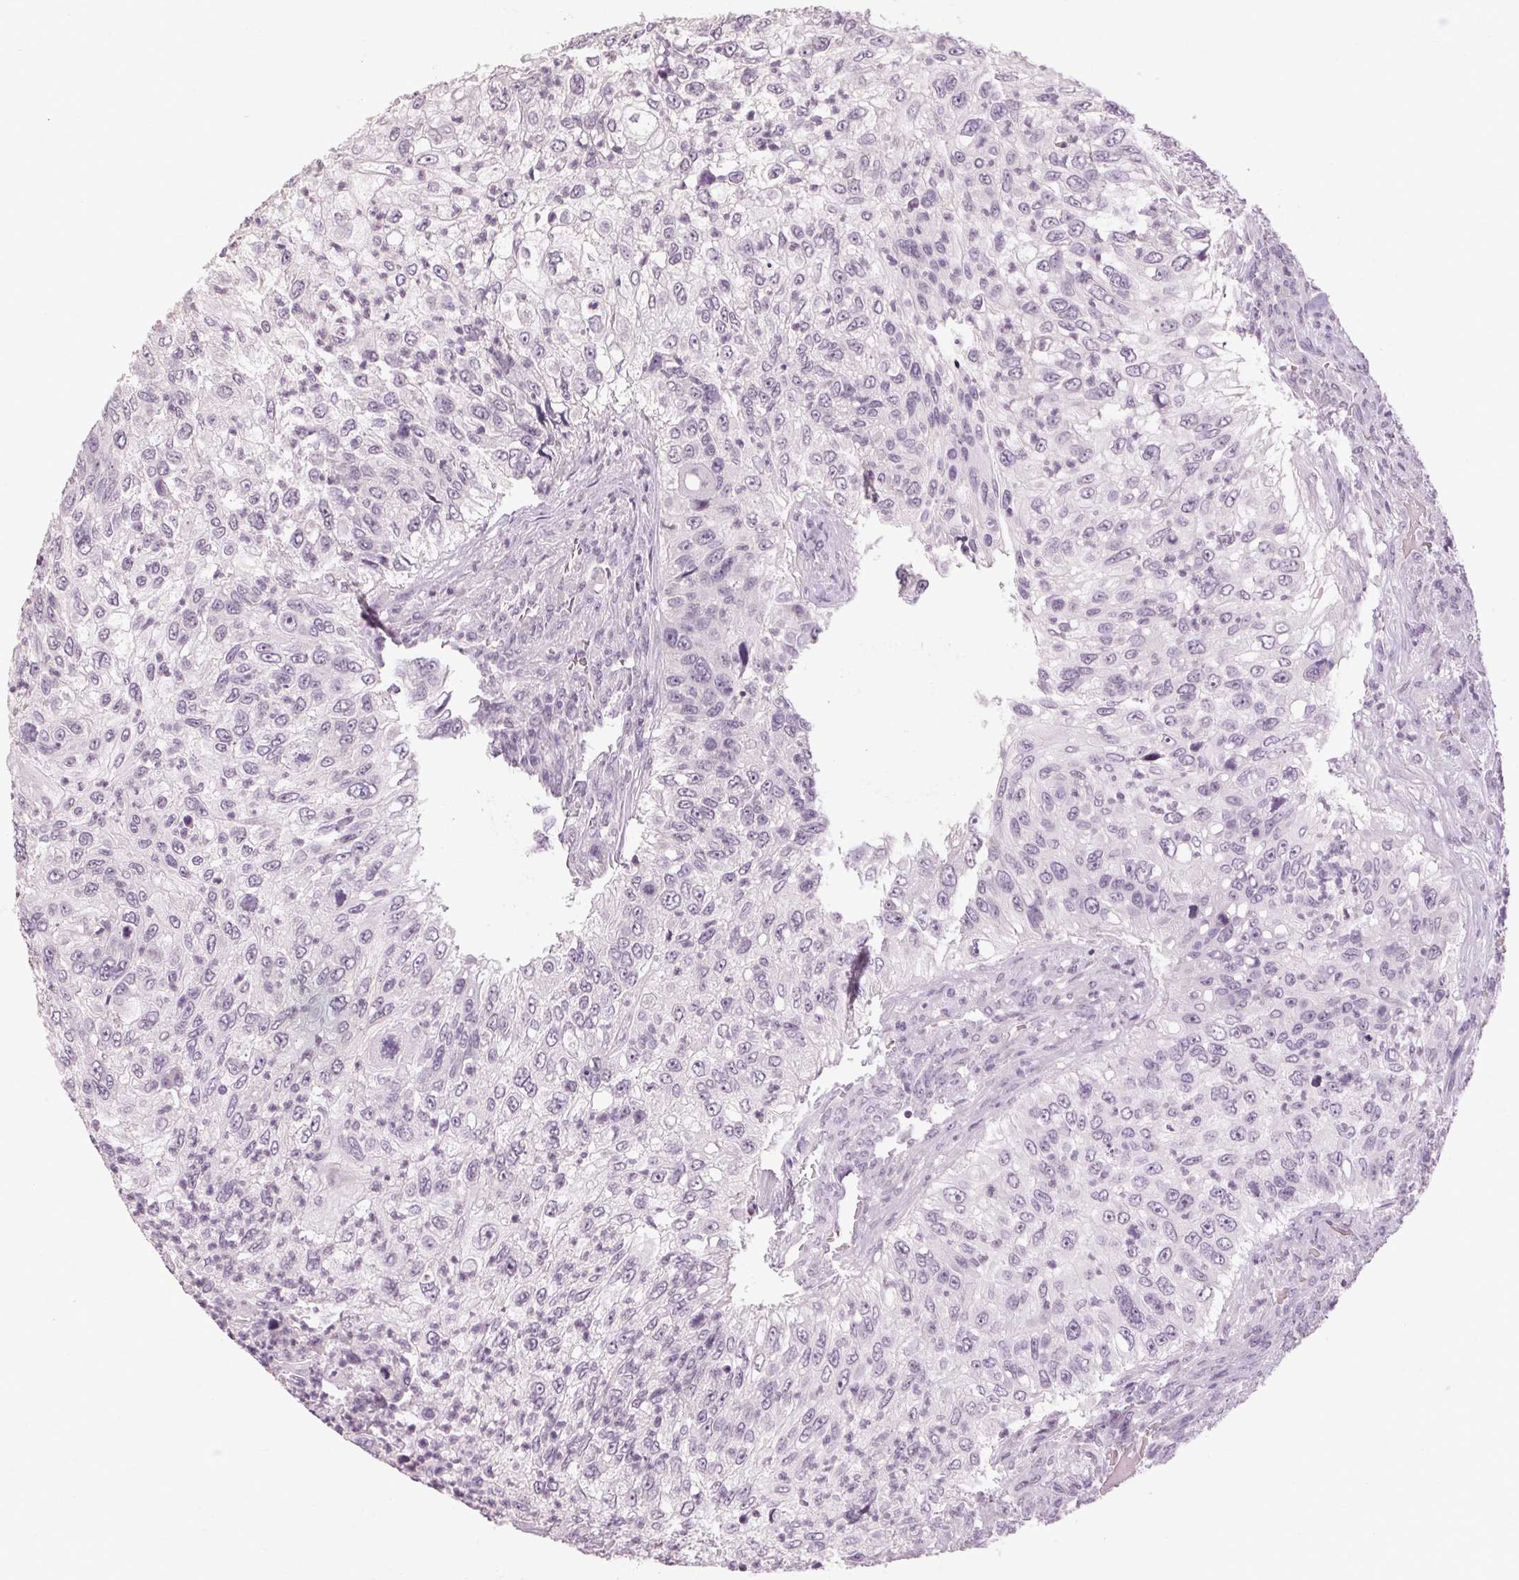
{"staining": {"intensity": "negative", "quantity": "none", "location": "none"}, "tissue": "urothelial cancer", "cell_type": "Tumor cells", "image_type": "cancer", "snomed": [{"axis": "morphology", "description": "Urothelial carcinoma, High grade"}, {"axis": "topography", "description": "Urinary bladder"}], "caption": "This micrograph is of urothelial cancer stained with immunohistochemistry (IHC) to label a protein in brown with the nuclei are counter-stained blue. There is no expression in tumor cells.", "gene": "POMC", "patient": {"sex": "female", "age": 60}}